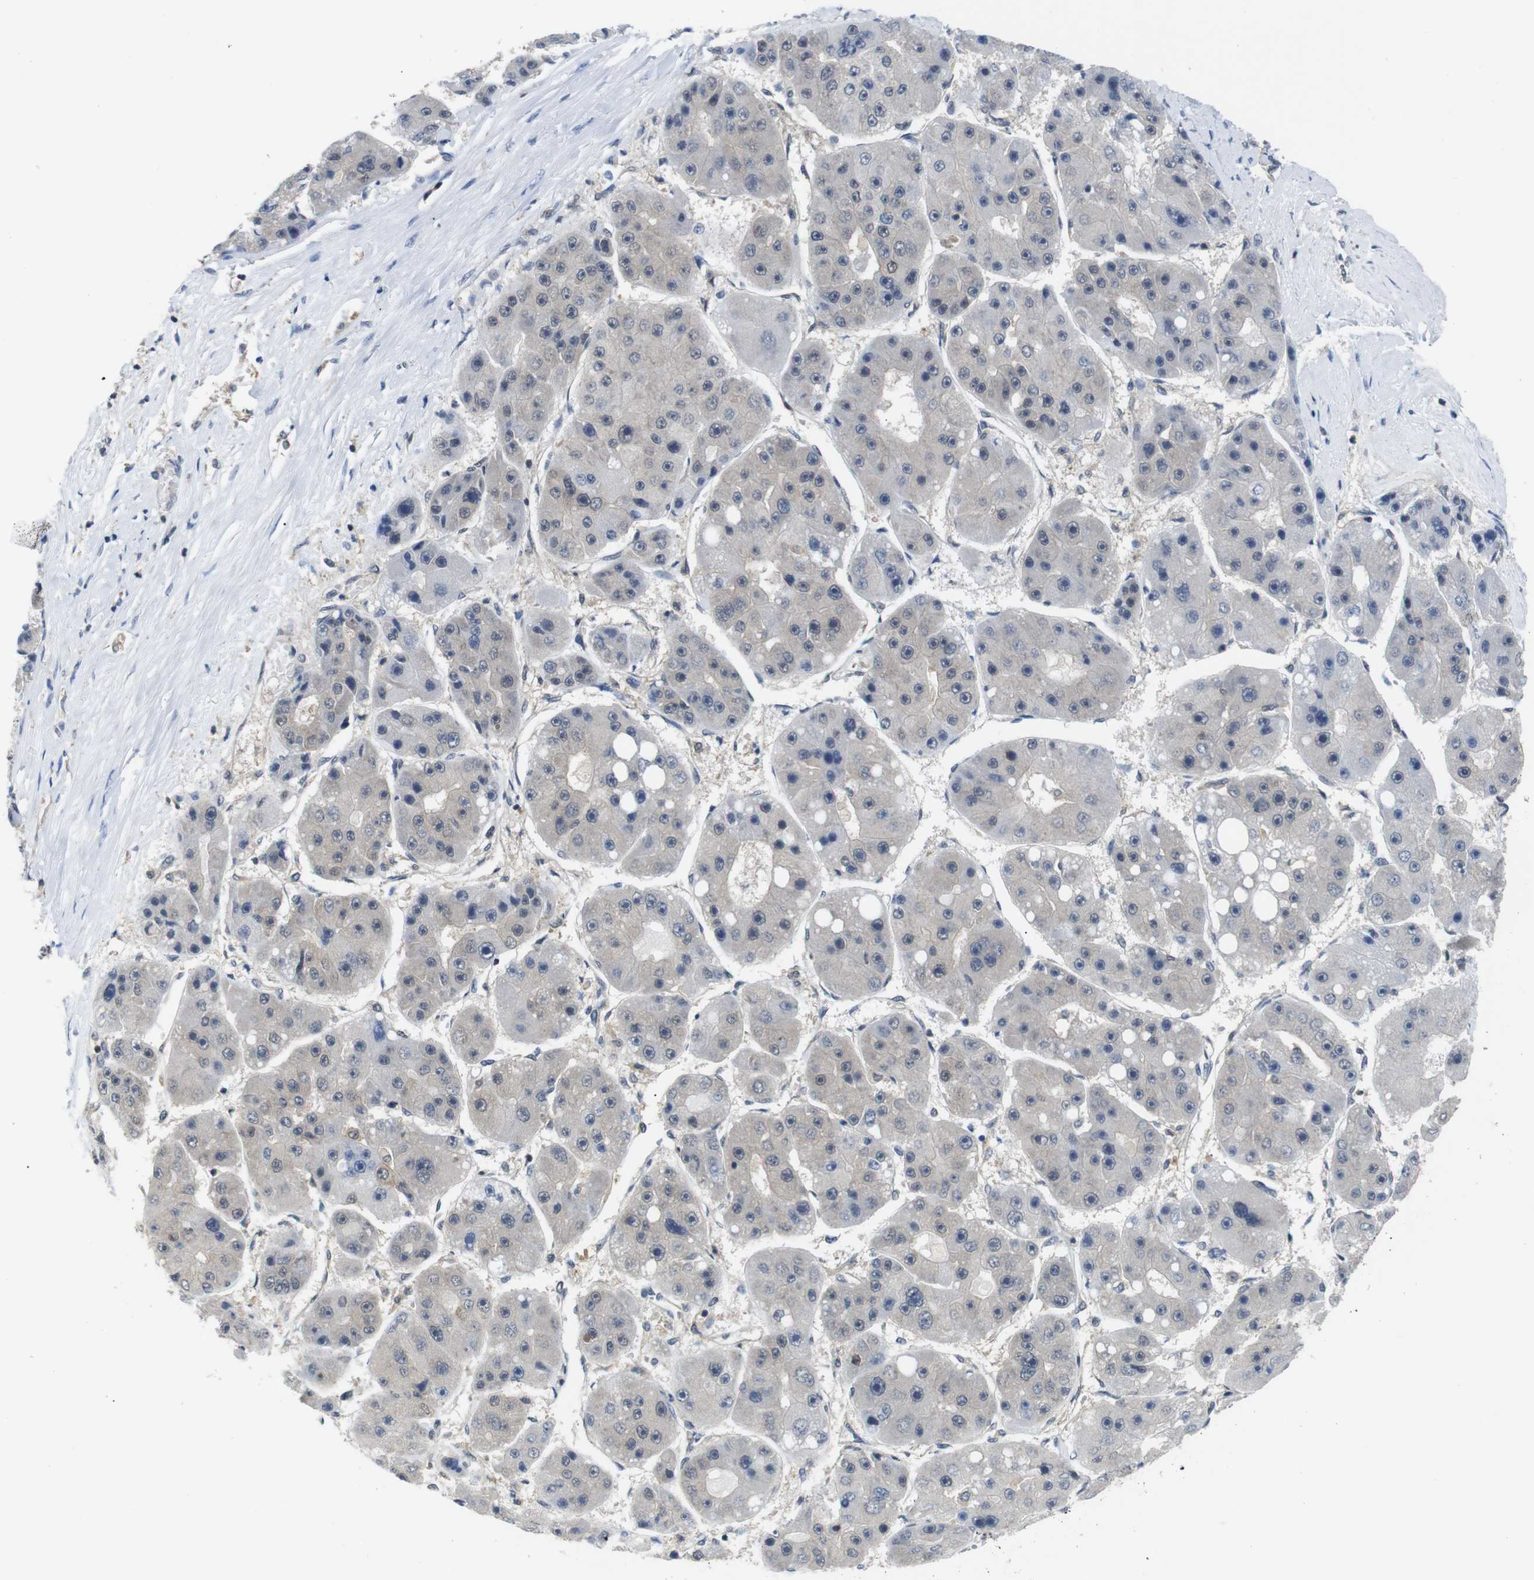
{"staining": {"intensity": "negative", "quantity": "none", "location": "none"}, "tissue": "liver cancer", "cell_type": "Tumor cells", "image_type": "cancer", "snomed": [{"axis": "morphology", "description": "Carcinoma, Hepatocellular, NOS"}, {"axis": "topography", "description": "Liver"}], "caption": "An image of human hepatocellular carcinoma (liver) is negative for staining in tumor cells.", "gene": "UBXN1", "patient": {"sex": "female", "age": 61}}